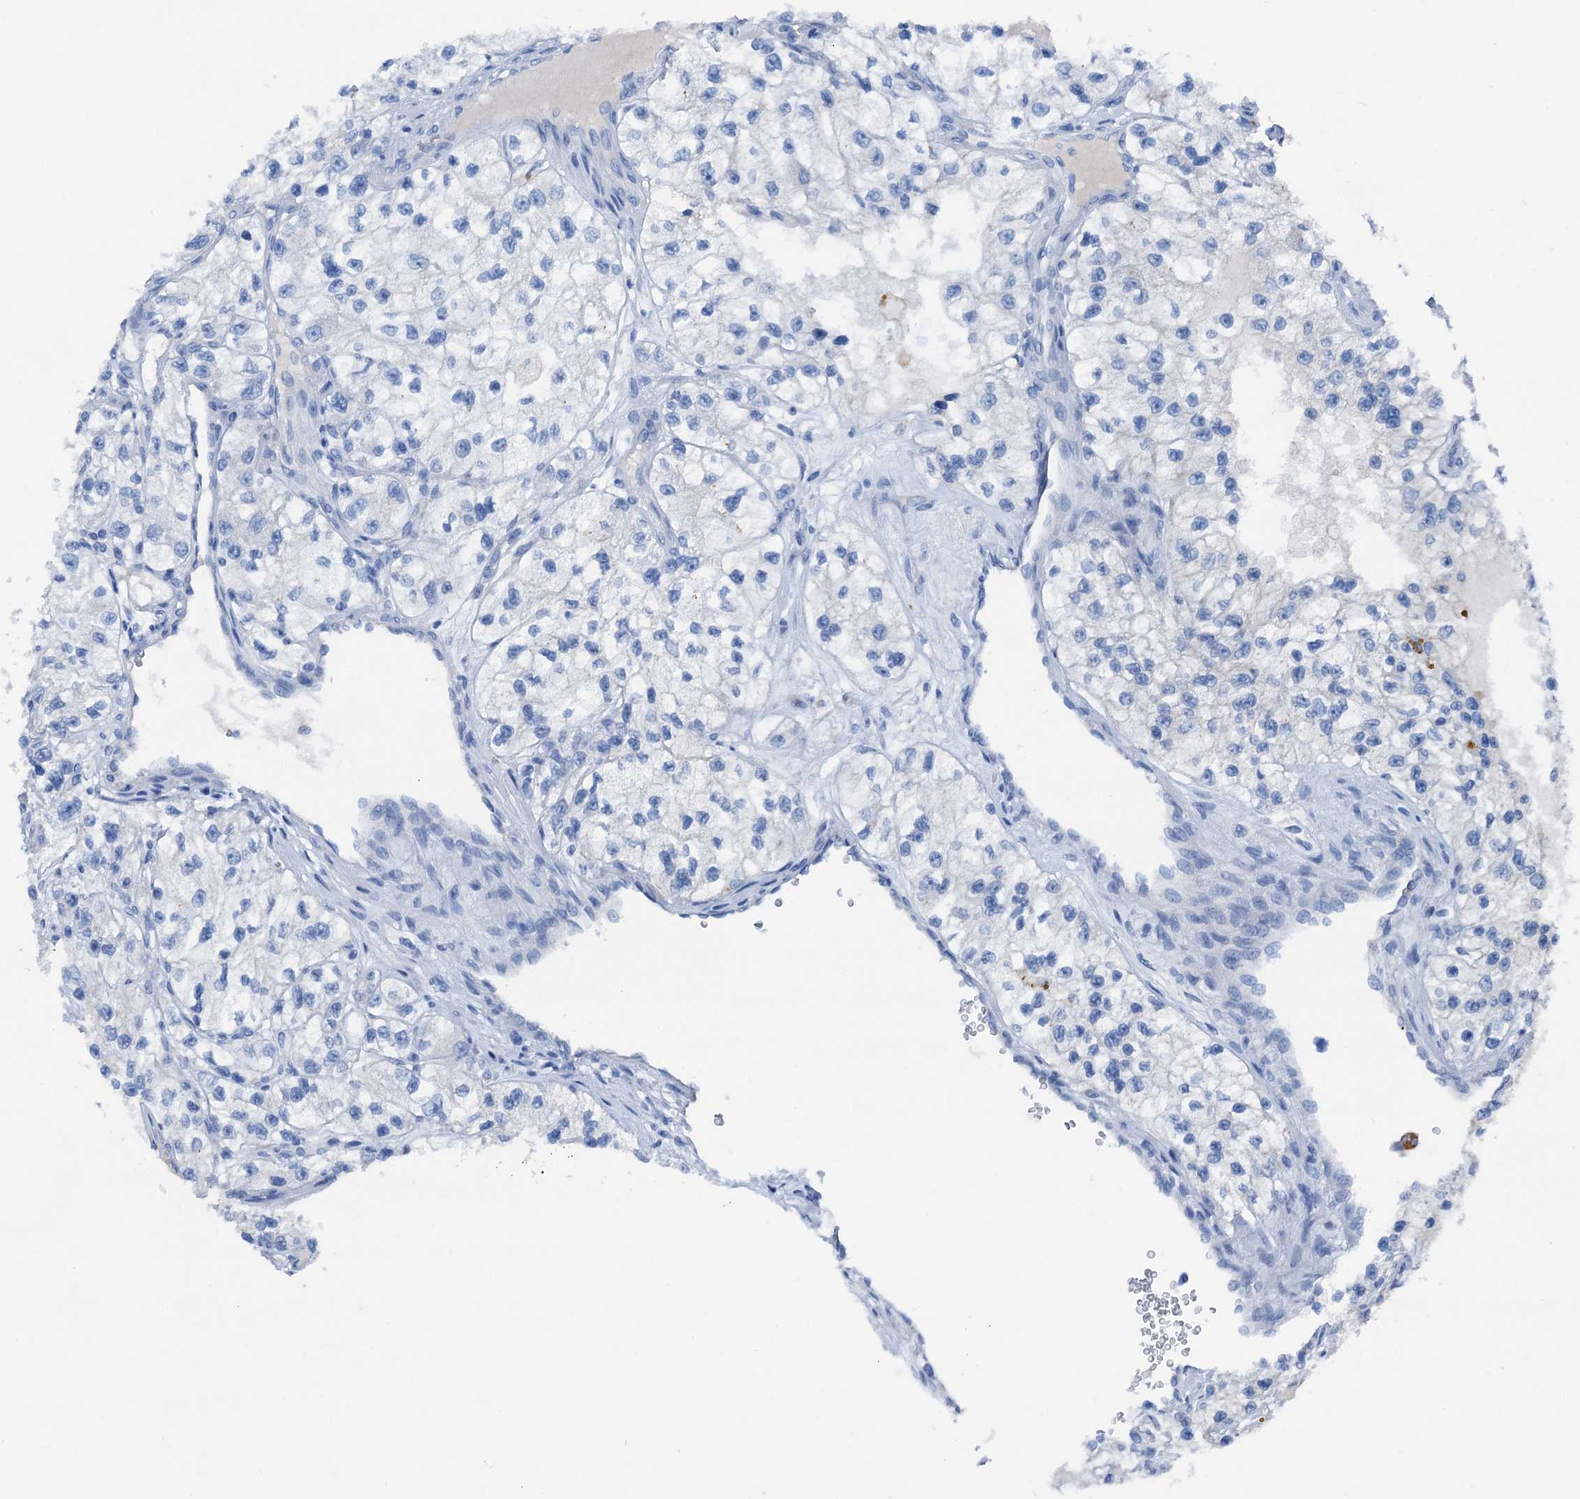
{"staining": {"intensity": "negative", "quantity": "none", "location": "none"}, "tissue": "renal cancer", "cell_type": "Tumor cells", "image_type": "cancer", "snomed": [{"axis": "morphology", "description": "Adenocarcinoma, NOS"}, {"axis": "topography", "description": "Kidney"}], "caption": "Immunohistochemistry of human adenocarcinoma (renal) displays no staining in tumor cells.", "gene": "C1QTNF4", "patient": {"sex": "female", "age": 57}}